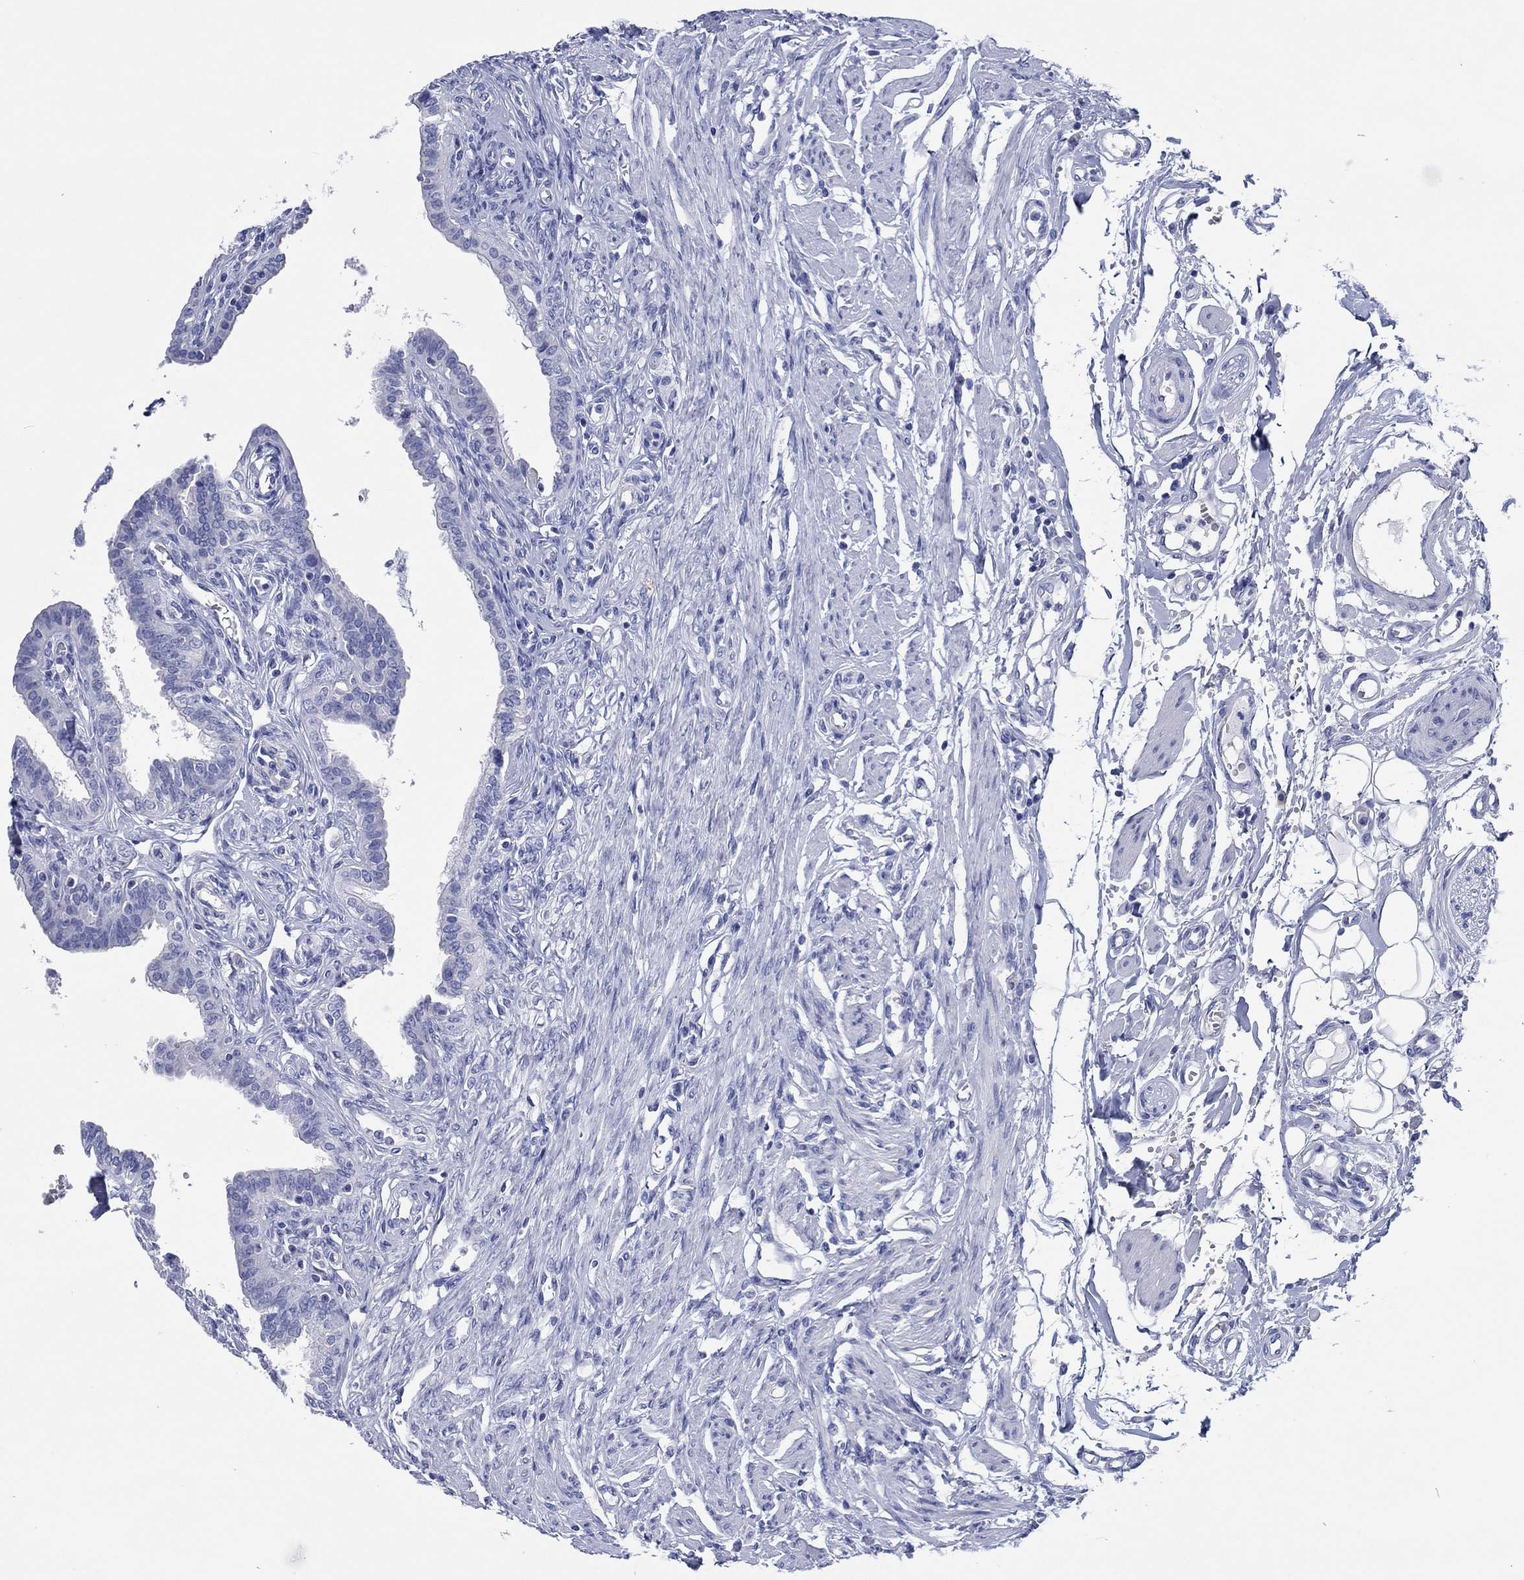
{"staining": {"intensity": "negative", "quantity": "none", "location": "none"}, "tissue": "fallopian tube", "cell_type": "Glandular cells", "image_type": "normal", "snomed": [{"axis": "morphology", "description": "Normal tissue, NOS"}, {"axis": "morphology", "description": "Carcinoma, endometroid"}, {"axis": "topography", "description": "Fallopian tube"}, {"axis": "topography", "description": "Ovary"}], "caption": "Immunohistochemistry (IHC) micrograph of unremarkable fallopian tube stained for a protein (brown), which displays no staining in glandular cells. (Brightfield microscopy of DAB (3,3'-diaminobenzidine) immunohistochemistry at high magnification).", "gene": "HCRT", "patient": {"sex": "female", "age": 42}}